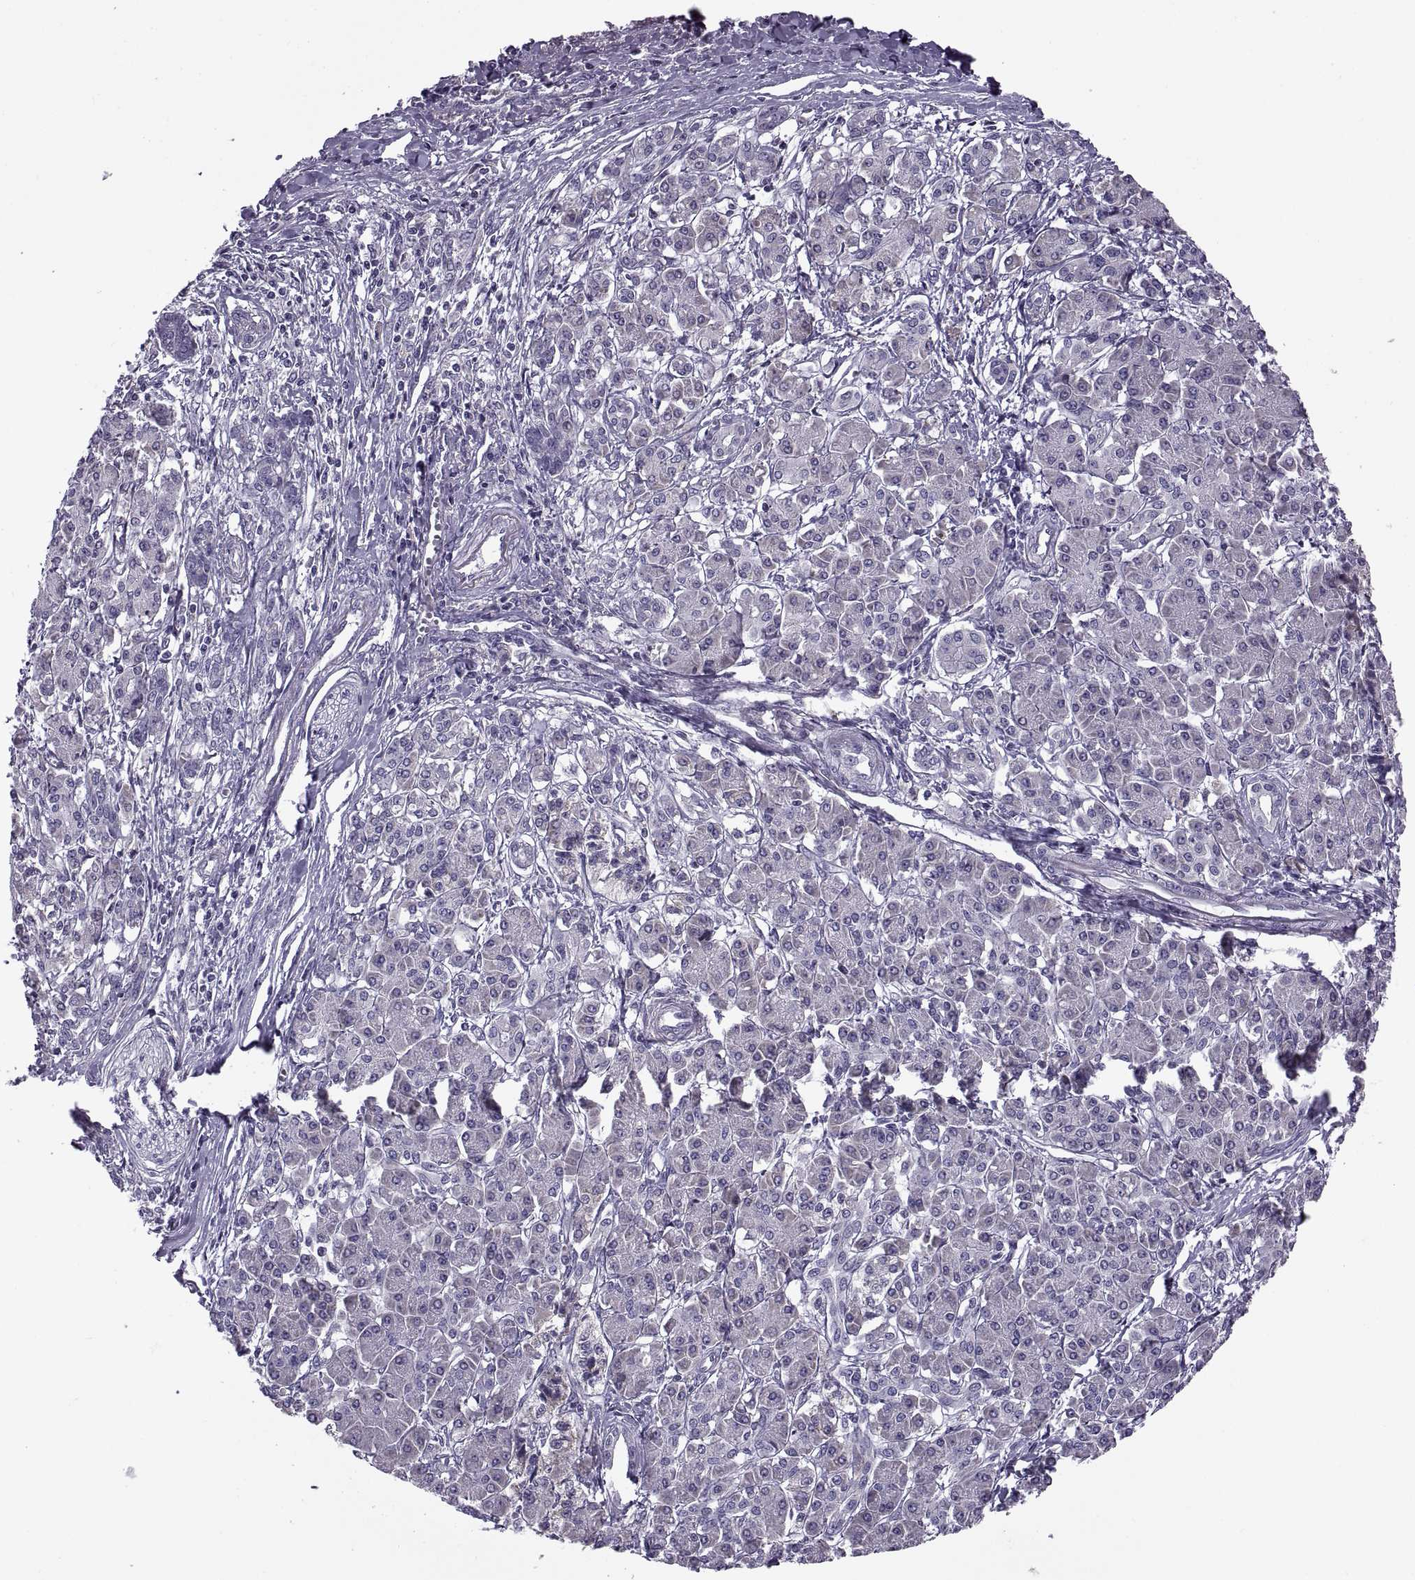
{"staining": {"intensity": "negative", "quantity": "none", "location": "none"}, "tissue": "pancreatic cancer", "cell_type": "Tumor cells", "image_type": "cancer", "snomed": [{"axis": "morphology", "description": "Adenocarcinoma, NOS"}, {"axis": "topography", "description": "Pancreas"}], "caption": "Pancreatic adenocarcinoma stained for a protein using immunohistochemistry (IHC) reveals no expression tumor cells.", "gene": "LETM2", "patient": {"sex": "female", "age": 68}}